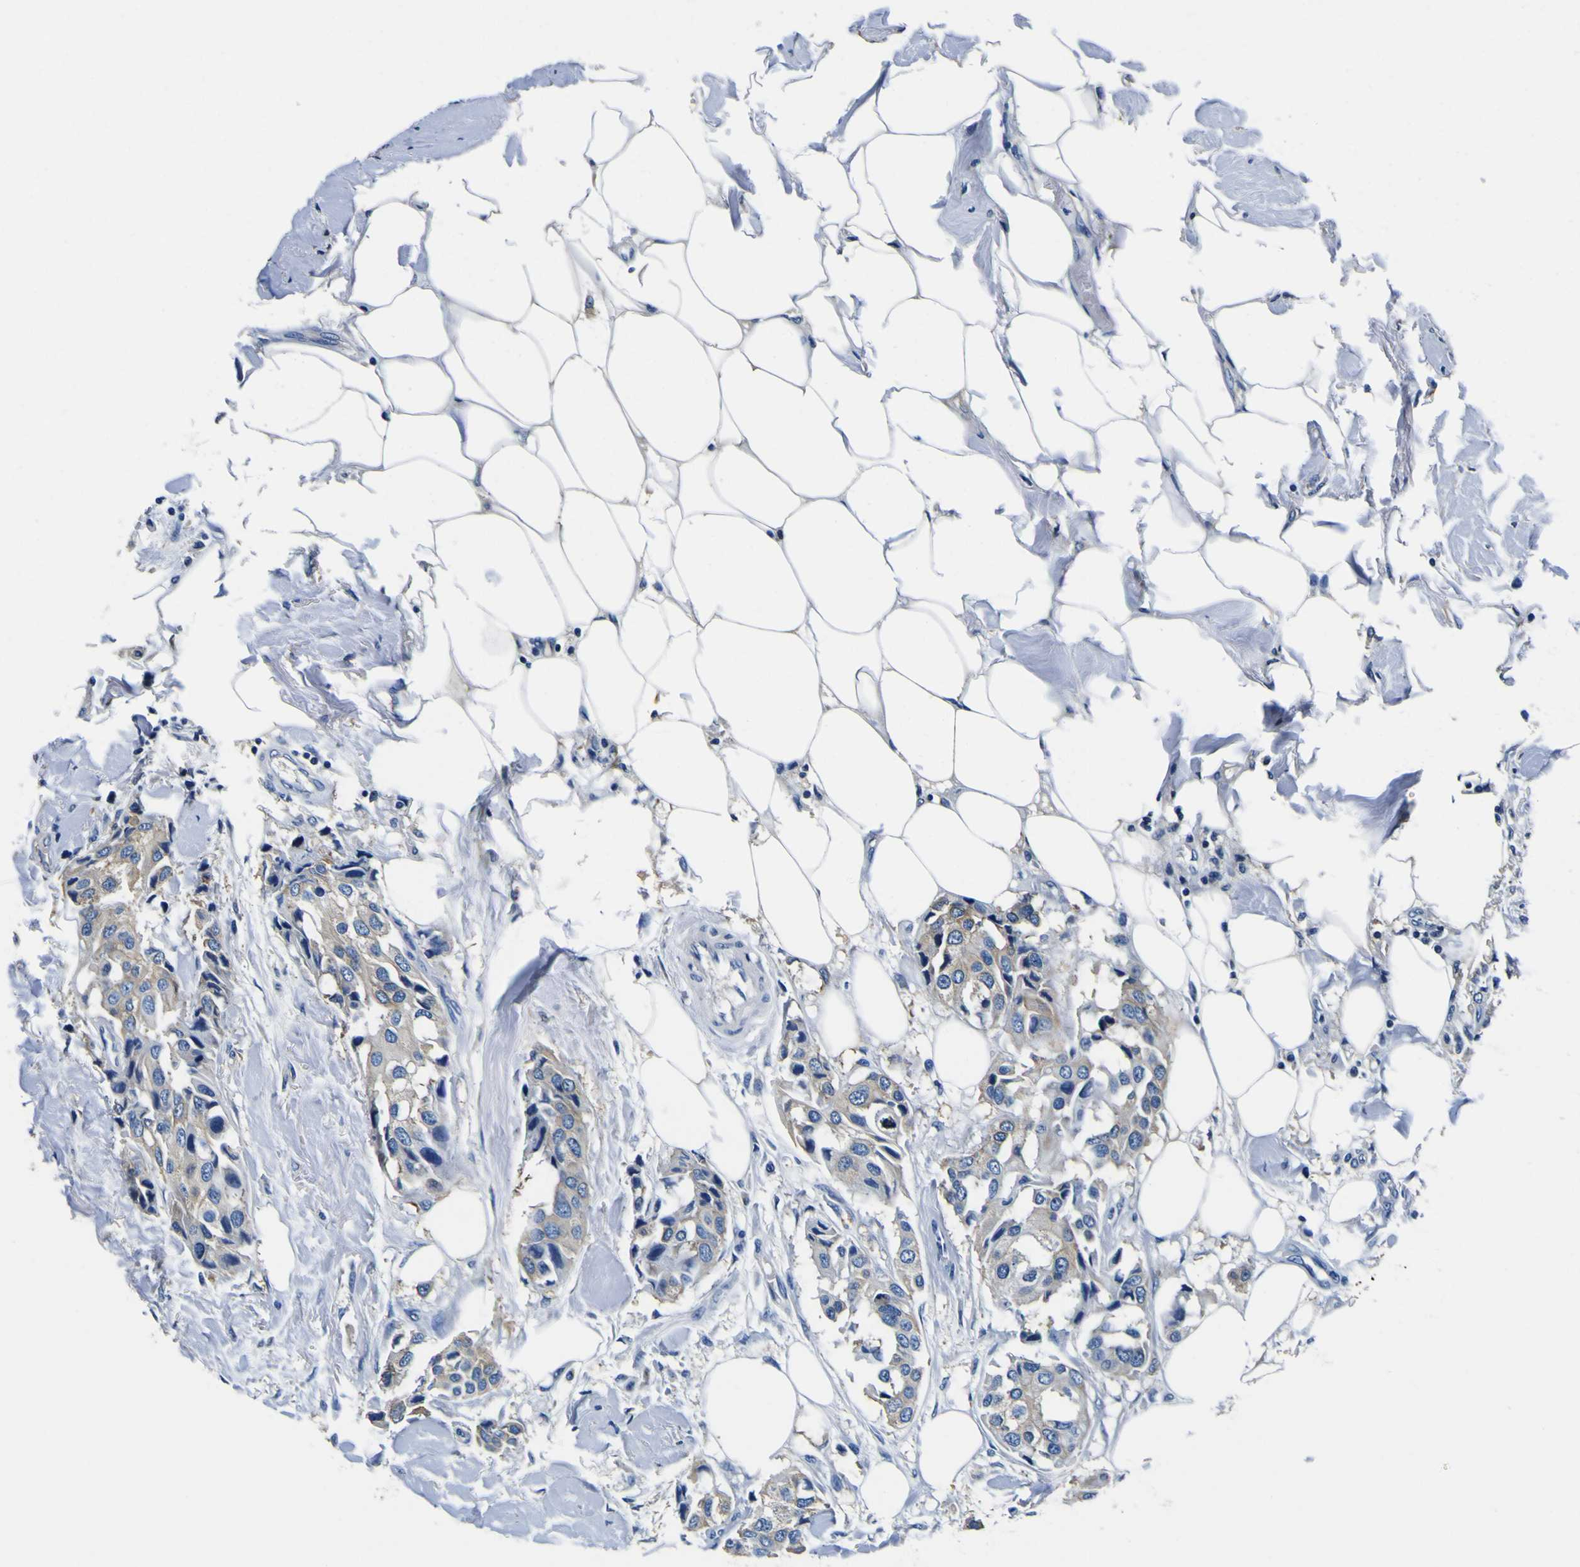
{"staining": {"intensity": "weak", "quantity": "25%-75%", "location": "cytoplasmic/membranous"}, "tissue": "breast cancer", "cell_type": "Tumor cells", "image_type": "cancer", "snomed": [{"axis": "morphology", "description": "Duct carcinoma"}, {"axis": "topography", "description": "Breast"}], "caption": "DAB (3,3'-diaminobenzidine) immunohistochemical staining of human breast infiltrating ductal carcinoma reveals weak cytoplasmic/membranous protein positivity in about 25%-75% of tumor cells.", "gene": "TUBA1B", "patient": {"sex": "female", "age": 80}}